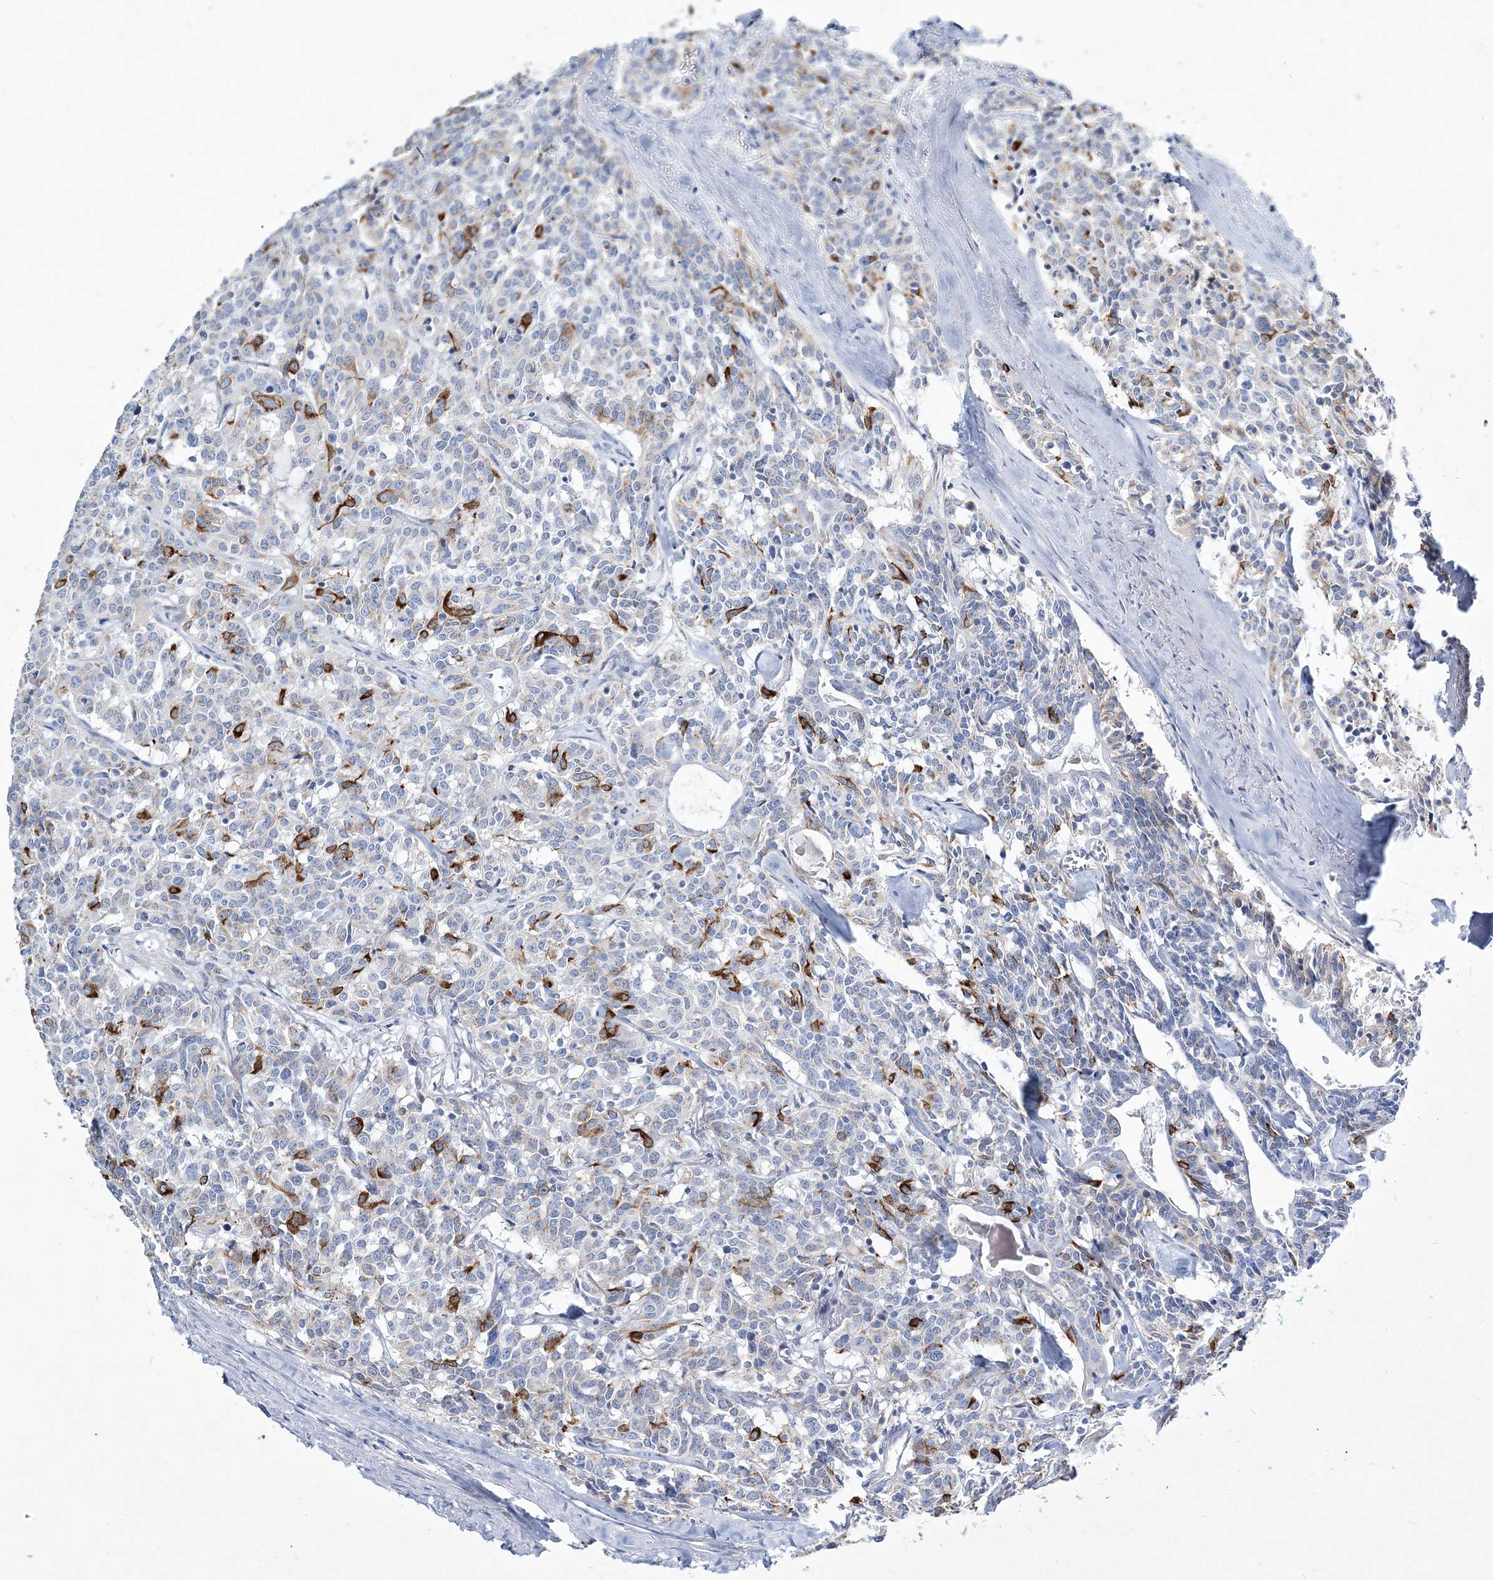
{"staining": {"intensity": "strong", "quantity": "<25%", "location": "cytoplasmic/membranous"}, "tissue": "carcinoid", "cell_type": "Tumor cells", "image_type": "cancer", "snomed": [{"axis": "morphology", "description": "Carcinoid, malignant, NOS"}, {"axis": "topography", "description": "Lung"}], "caption": "IHC (DAB (3,3'-diaminobenzidine)) staining of carcinoid (malignant) exhibits strong cytoplasmic/membranous protein staining in approximately <25% of tumor cells.", "gene": "ADGRL1", "patient": {"sex": "female", "age": 46}}